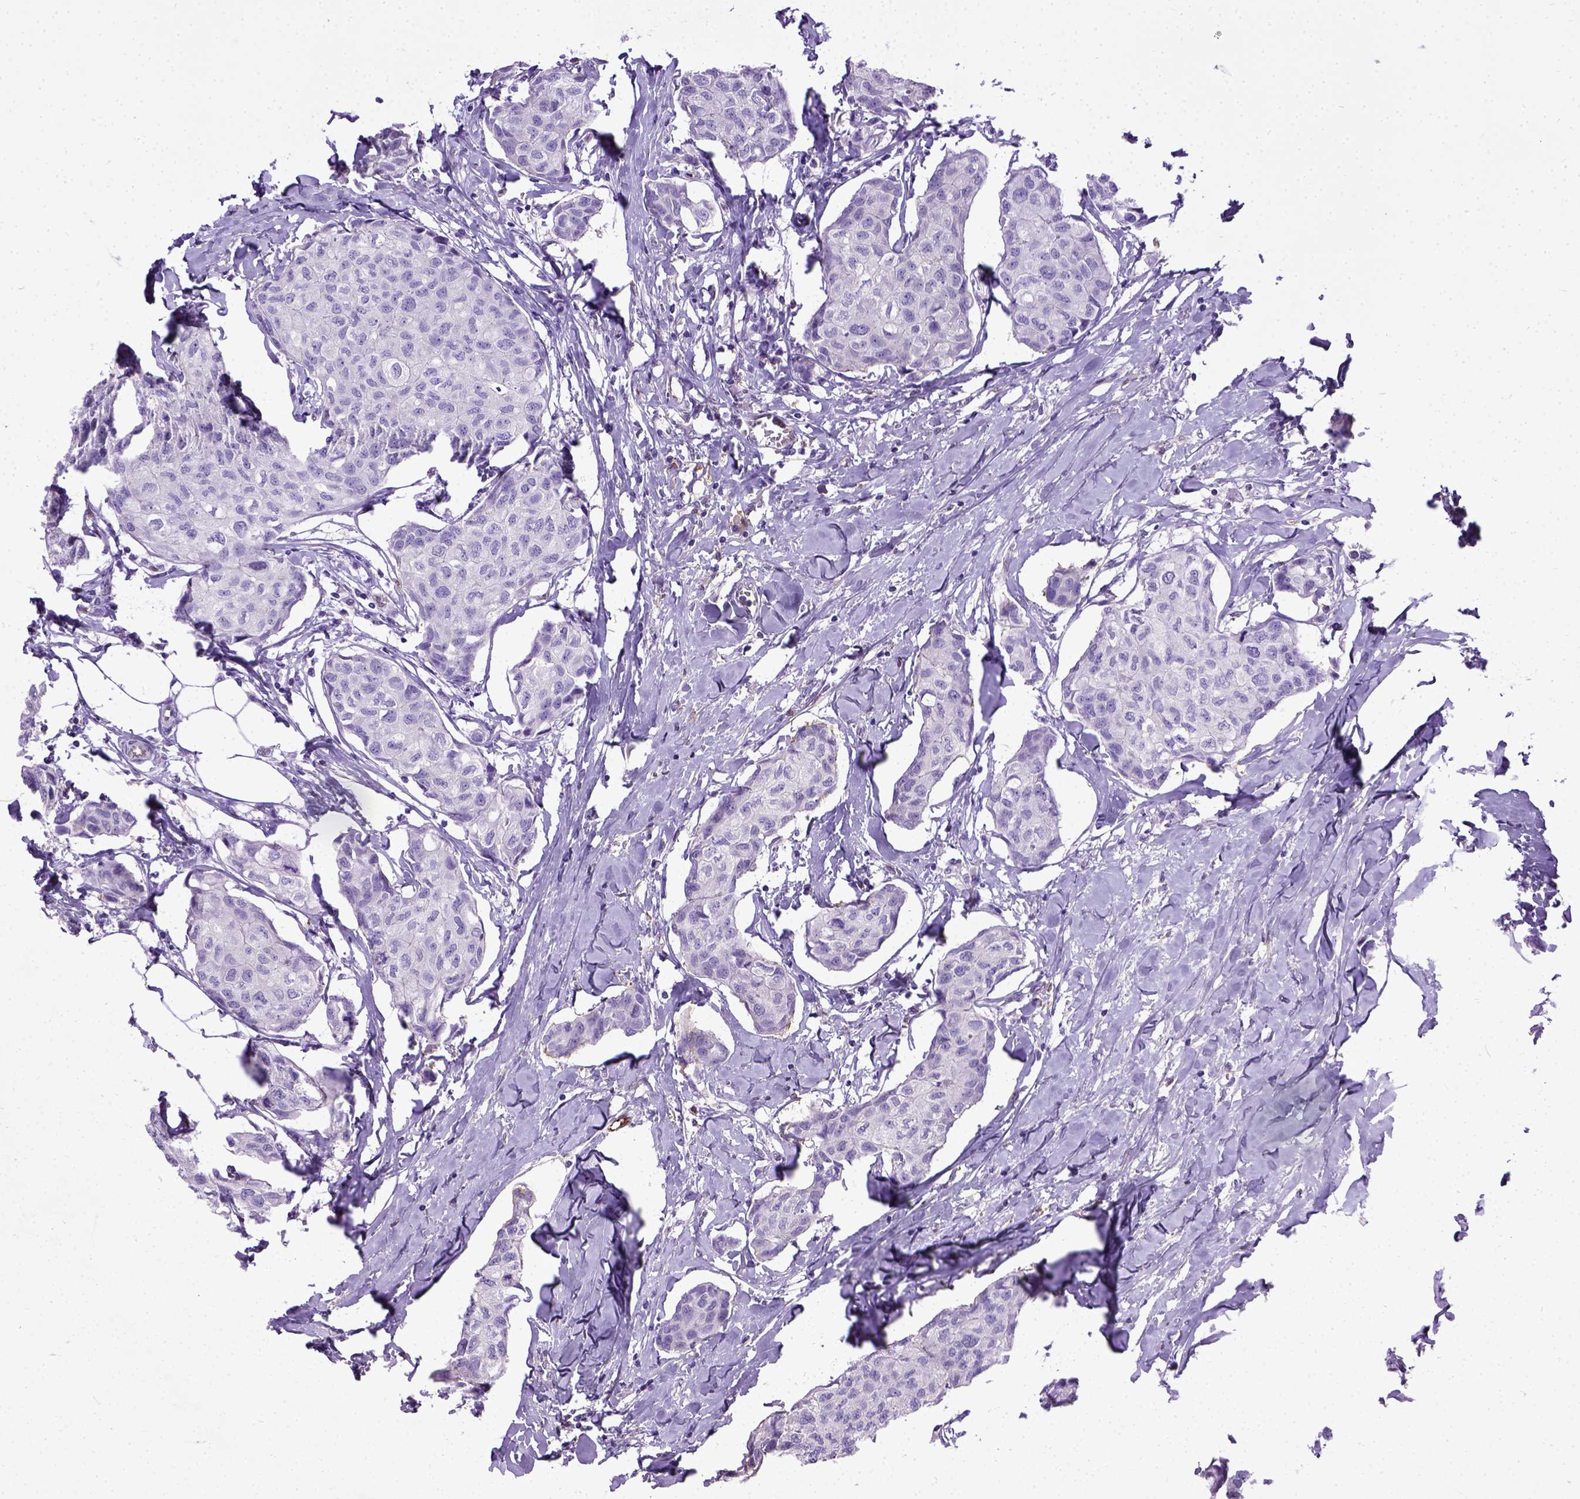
{"staining": {"intensity": "negative", "quantity": "none", "location": "none"}, "tissue": "breast cancer", "cell_type": "Tumor cells", "image_type": "cancer", "snomed": [{"axis": "morphology", "description": "Duct carcinoma"}, {"axis": "topography", "description": "Breast"}], "caption": "IHC photomicrograph of intraductal carcinoma (breast) stained for a protein (brown), which demonstrates no expression in tumor cells.", "gene": "ADAMTS8", "patient": {"sex": "female", "age": 80}}